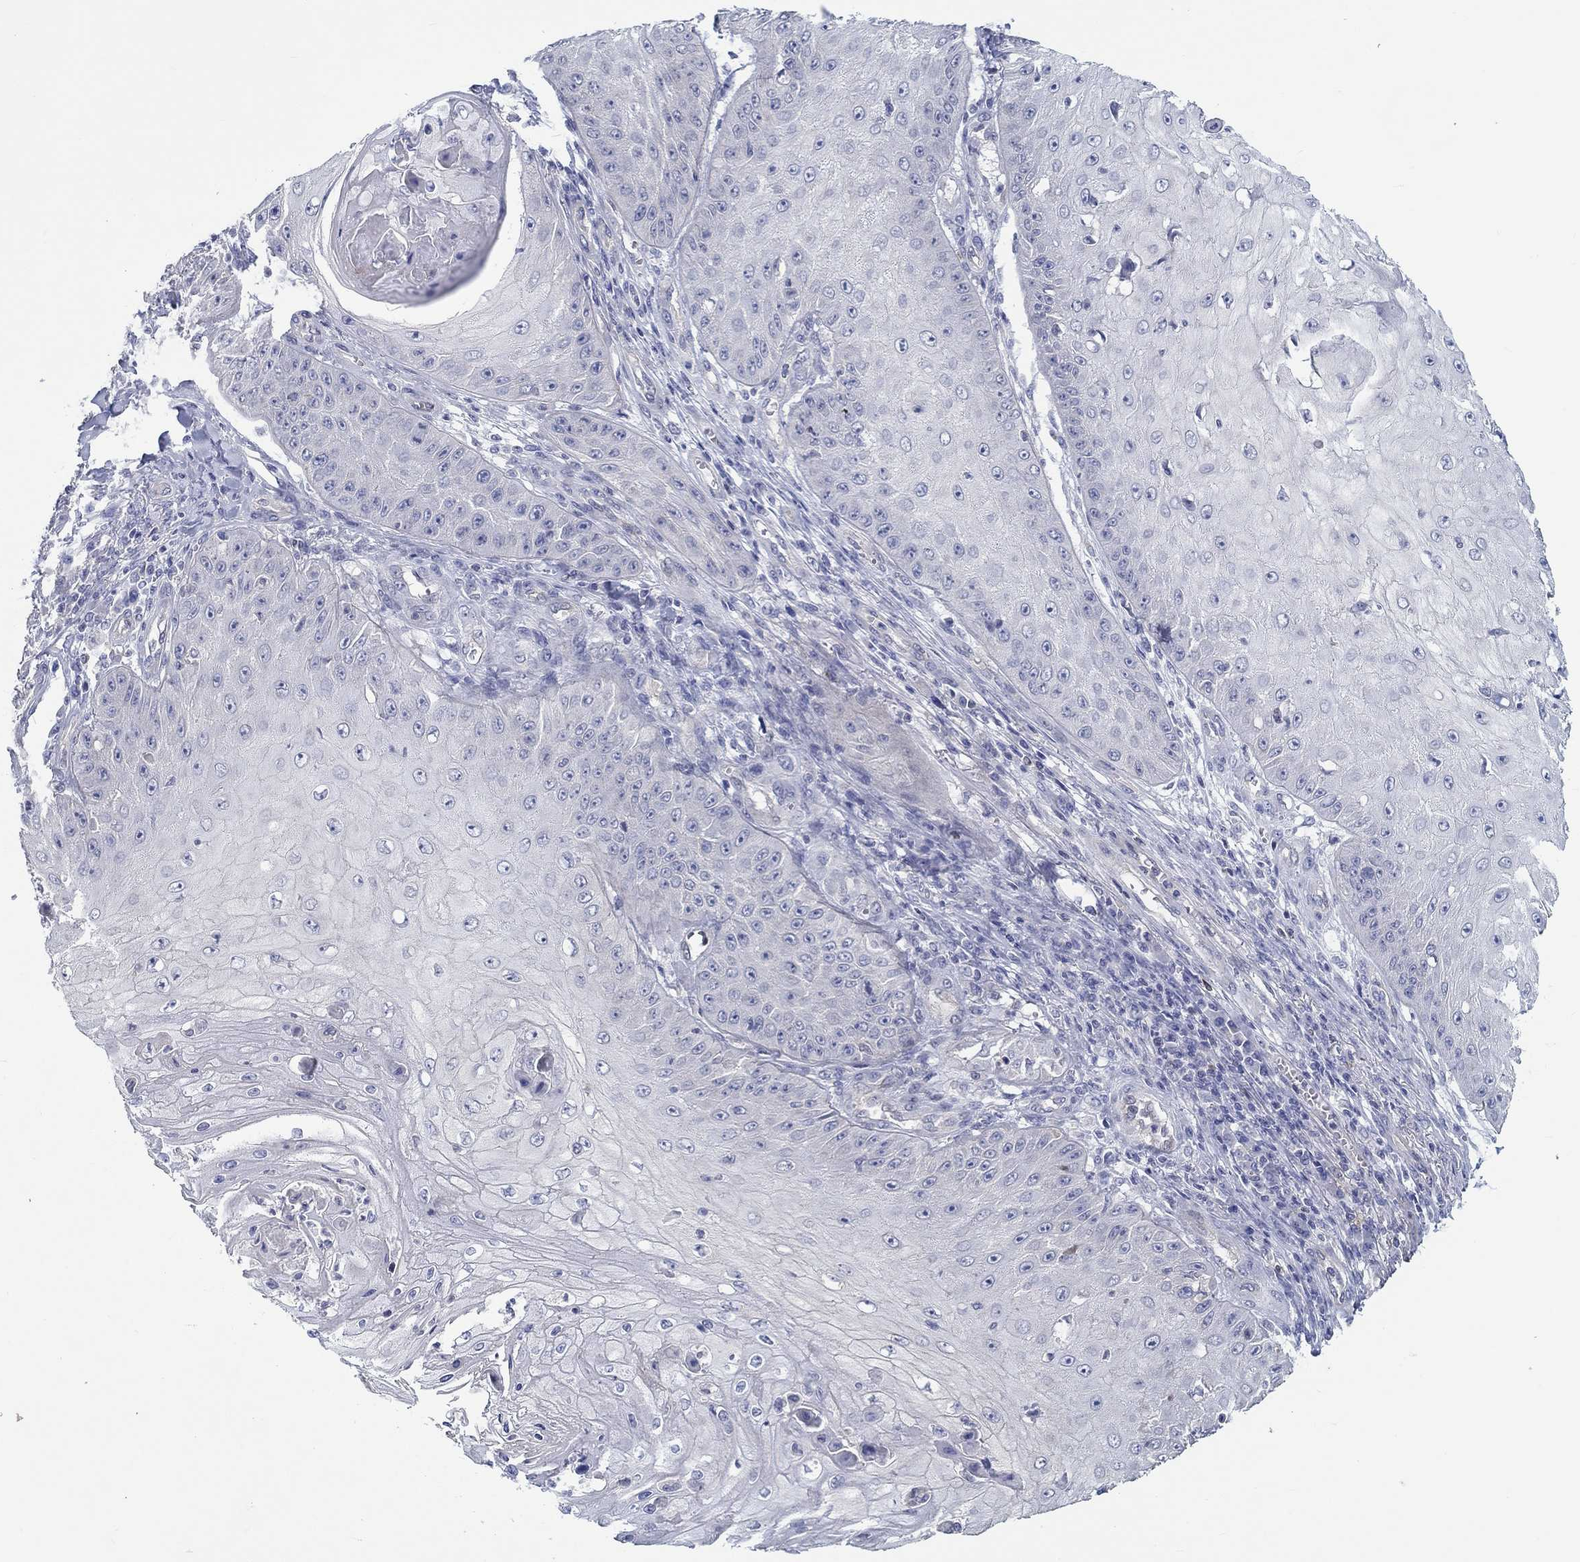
{"staining": {"intensity": "negative", "quantity": "none", "location": "none"}, "tissue": "skin cancer", "cell_type": "Tumor cells", "image_type": "cancer", "snomed": [{"axis": "morphology", "description": "Squamous cell carcinoma, NOS"}, {"axis": "topography", "description": "Skin"}], "caption": "Tumor cells are negative for protein expression in human skin squamous cell carcinoma.", "gene": "ERMP1", "patient": {"sex": "male", "age": 70}}